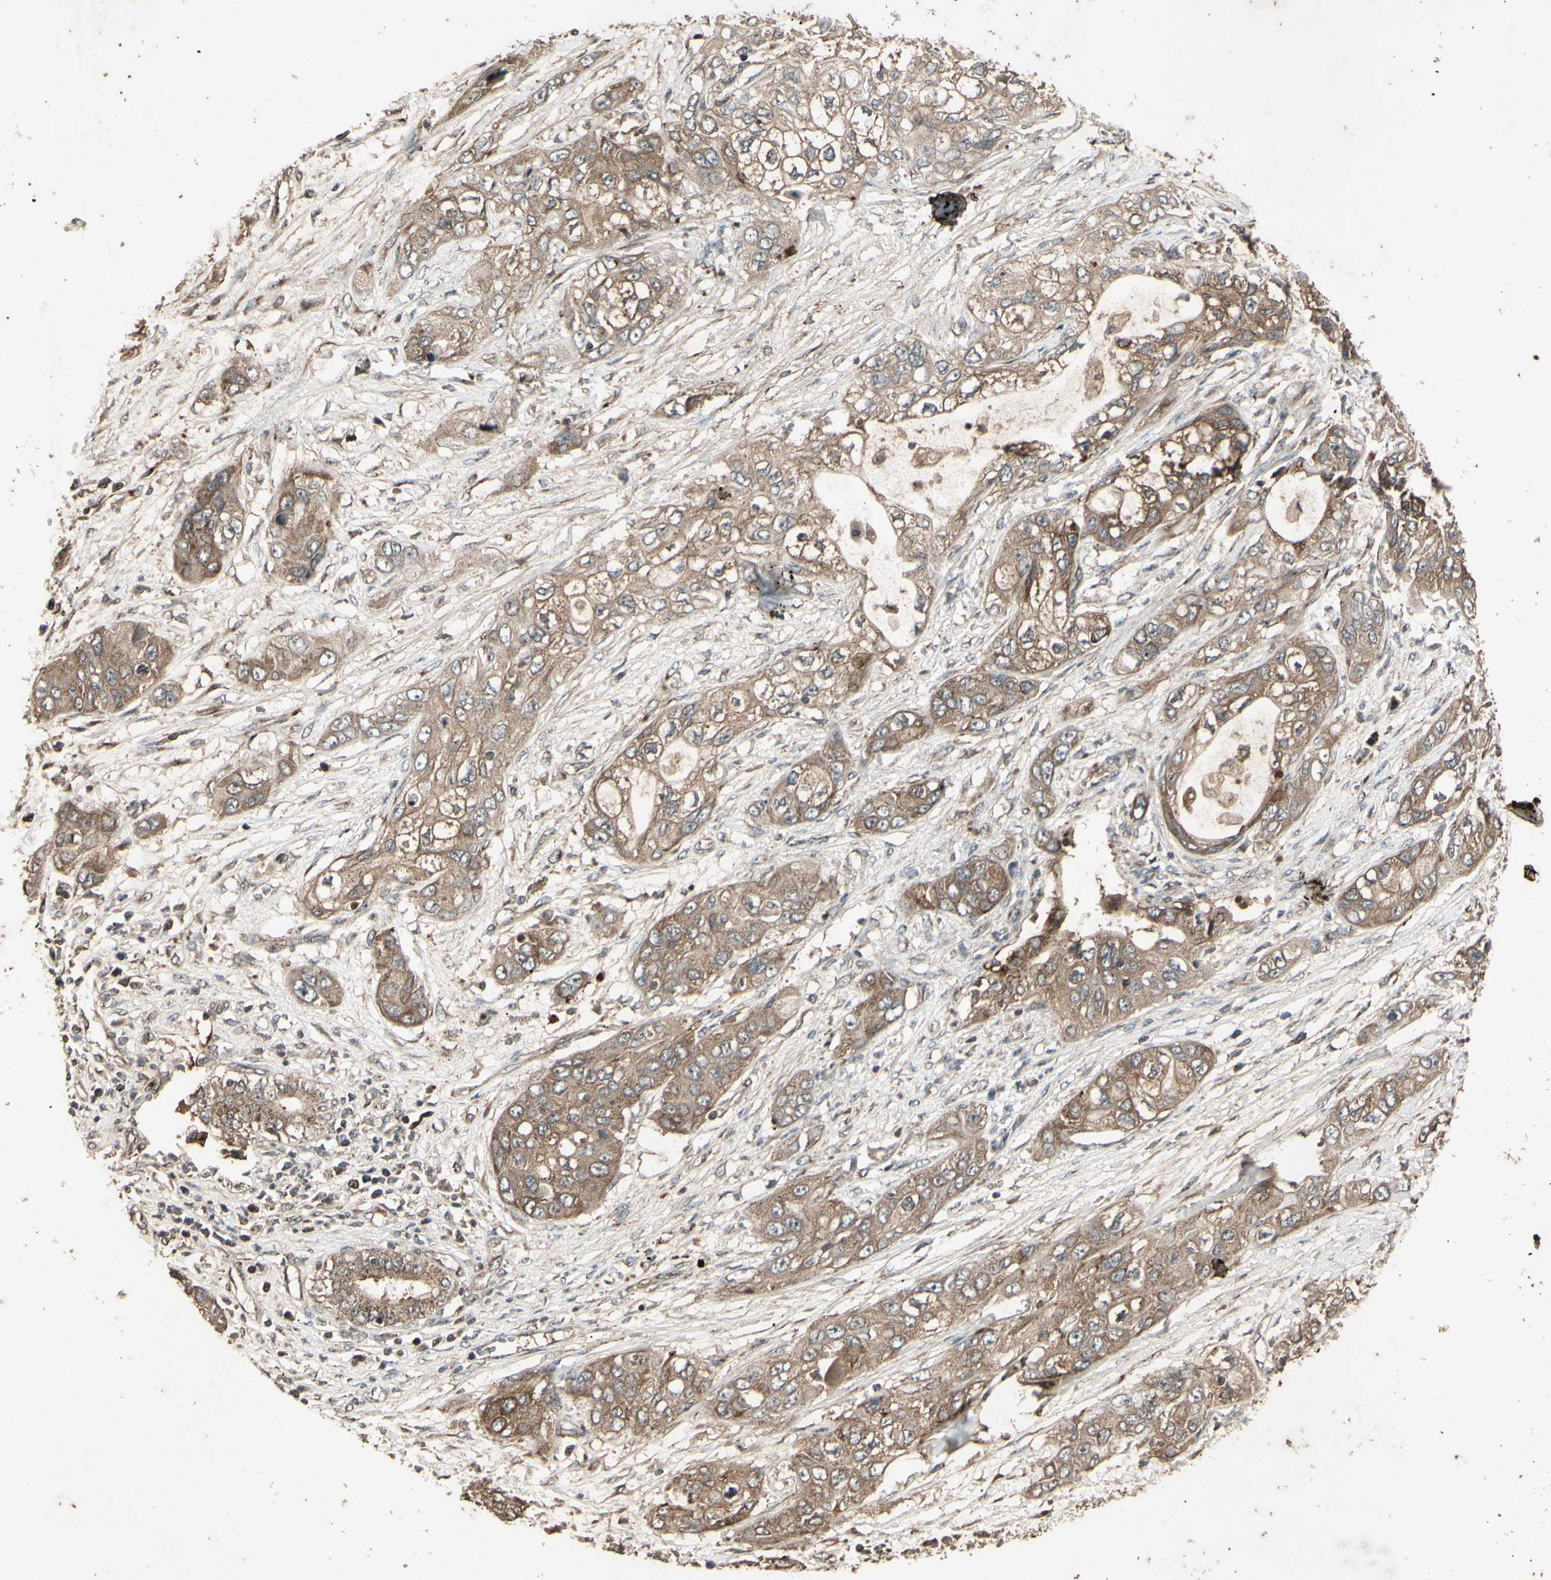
{"staining": {"intensity": "moderate", "quantity": ">75%", "location": "cytoplasmic/membranous"}, "tissue": "pancreatic cancer", "cell_type": "Tumor cells", "image_type": "cancer", "snomed": [{"axis": "morphology", "description": "Adenocarcinoma, NOS"}, {"axis": "topography", "description": "Pancreas"}], "caption": "Approximately >75% of tumor cells in human pancreatic adenocarcinoma display moderate cytoplasmic/membranous protein expression as visualized by brown immunohistochemical staining.", "gene": "AP1G1", "patient": {"sex": "female", "age": 70}}